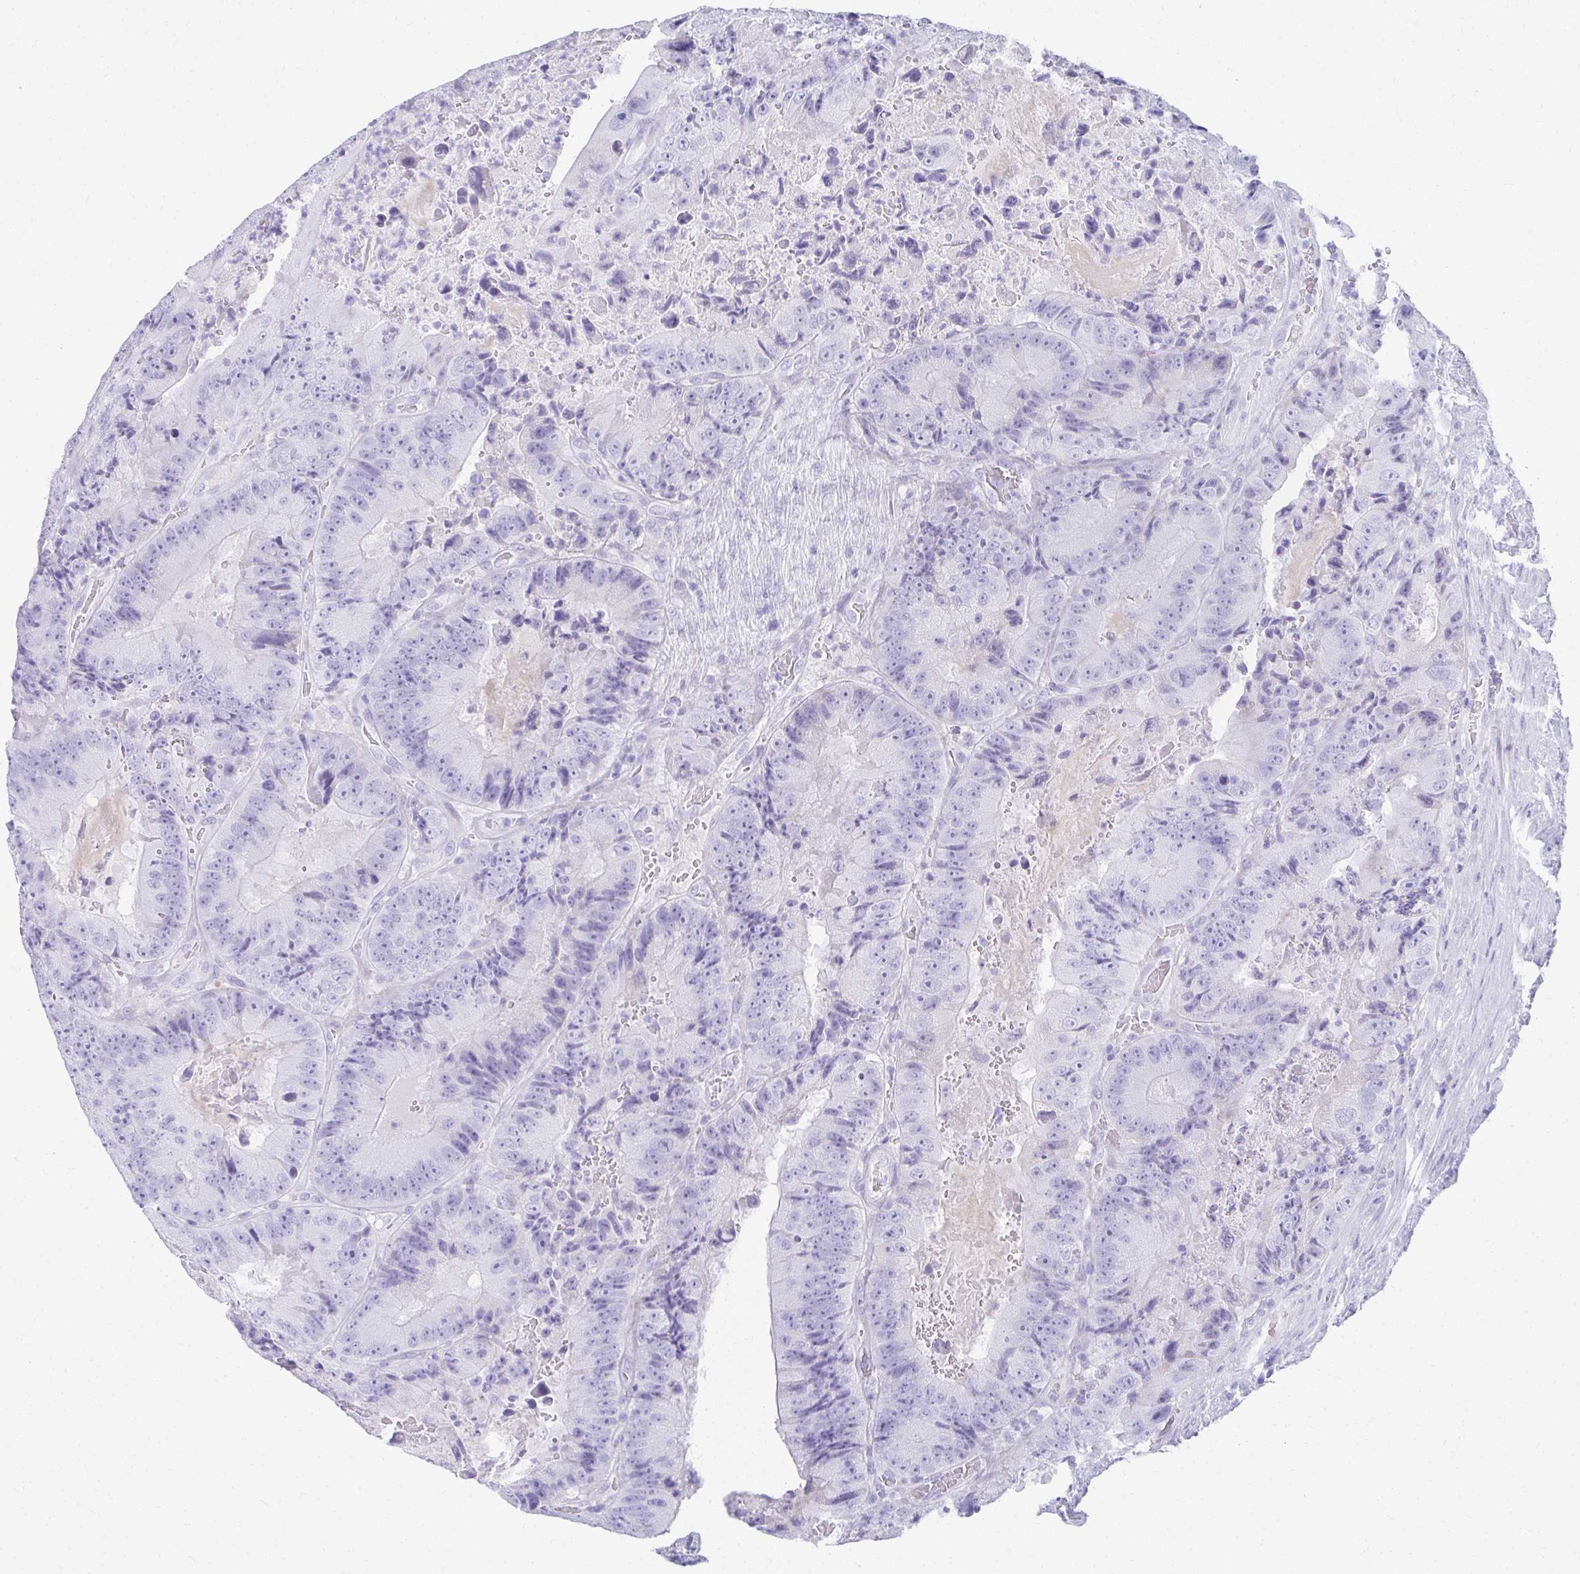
{"staining": {"intensity": "negative", "quantity": "none", "location": "none"}, "tissue": "colorectal cancer", "cell_type": "Tumor cells", "image_type": "cancer", "snomed": [{"axis": "morphology", "description": "Adenocarcinoma, NOS"}, {"axis": "topography", "description": "Colon"}], "caption": "Tumor cells show no significant protein expression in colorectal cancer (adenocarcinoma).", "gene": "TNNT1", "patient": {"sex": "female", "age": 86}}